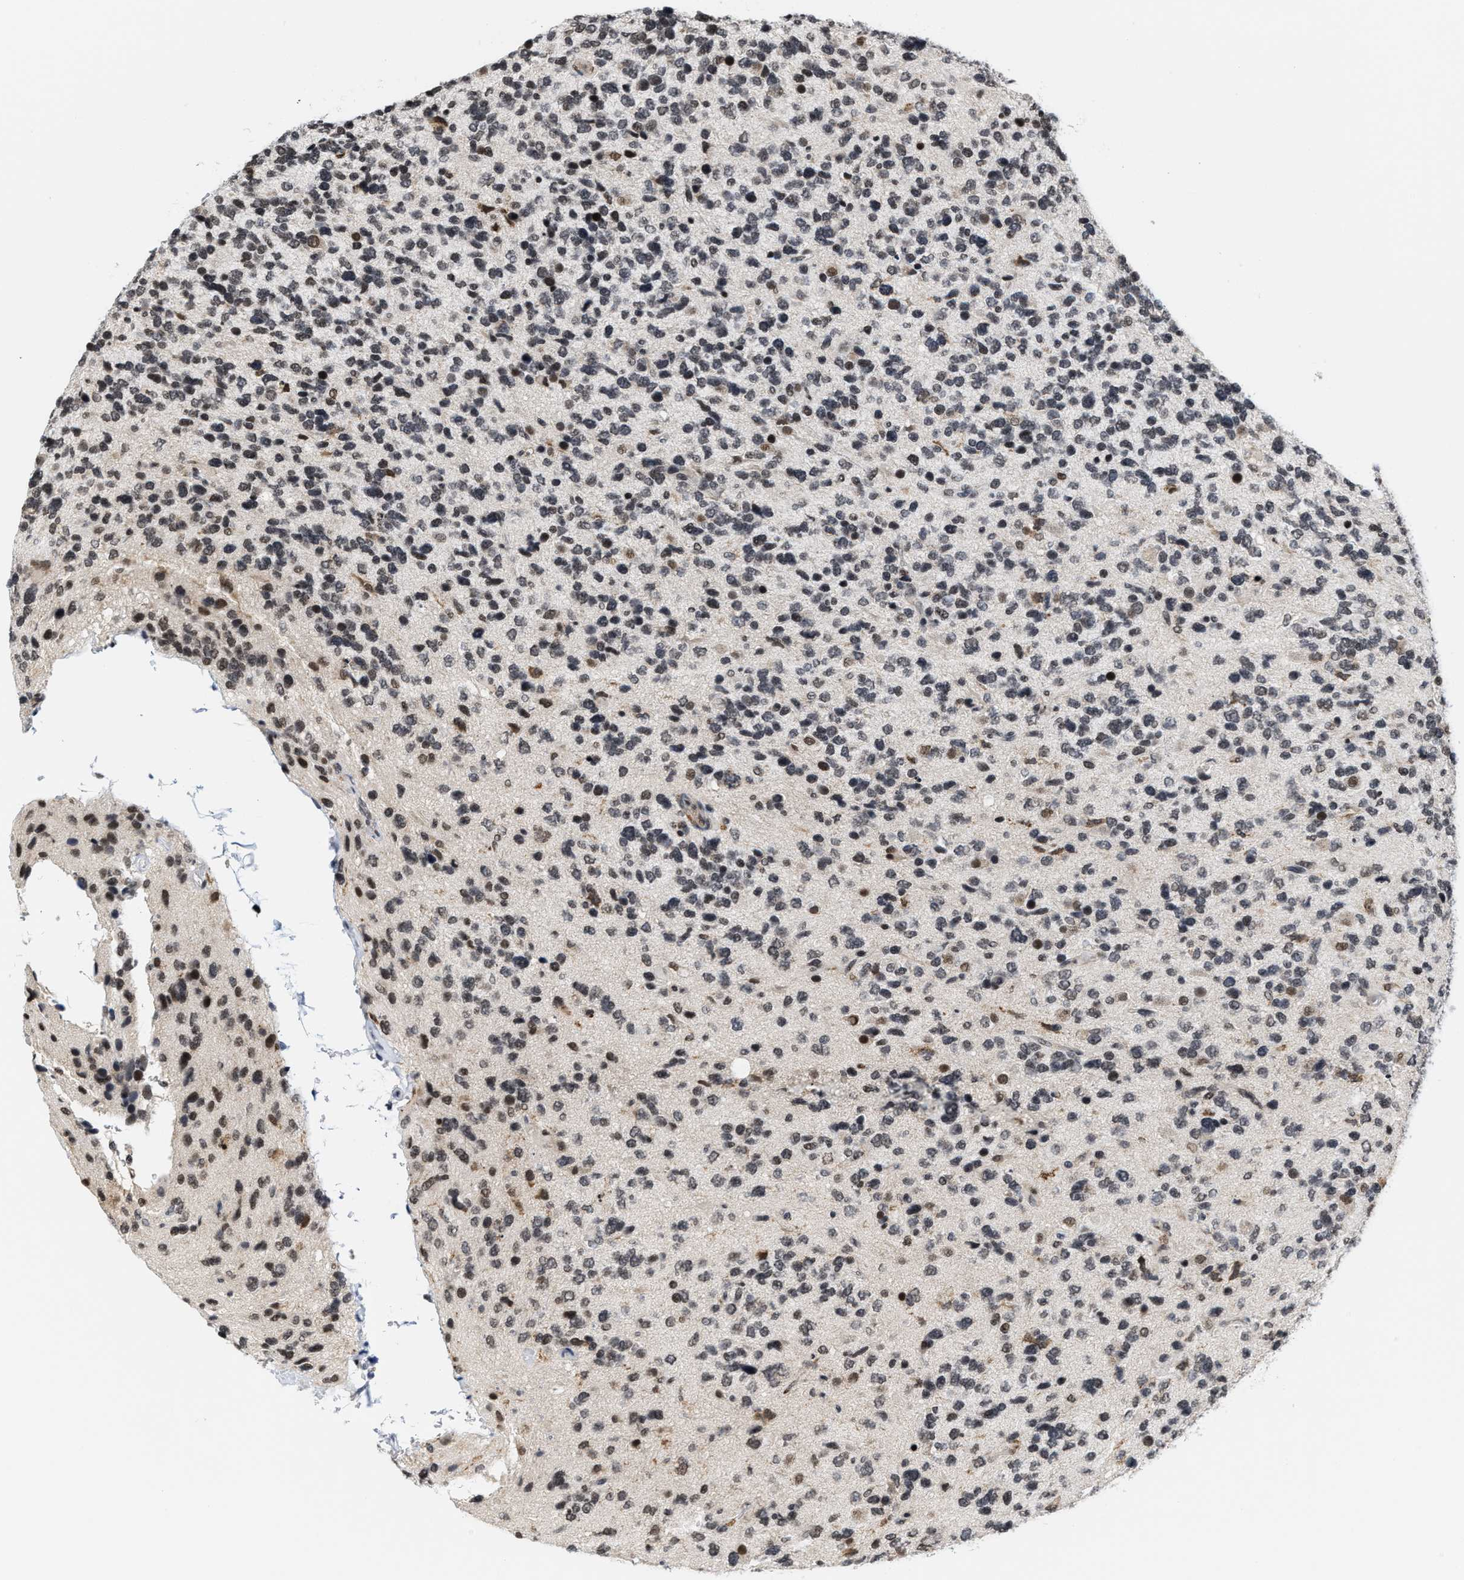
{"staining": {"intensity": "weak", "quantity": "25%-75%", "location": "nuclear"}, "tissue": "glioma", "cell_type": "Tumor cells", "image_type": "cancer", "snomed": [{"axis": "morphology", "description": "Glioma, malignant, High grade"}, {"axis": "topography", "description": "Brain"}], "caption": "Protein expression analysis of high-grade glioma (malignant) shows weak nuclear expression in approximately 25%-75% of tumor cells.", "gene": "ANKRD6", "patient": {"sex": "female", "age": 58}}